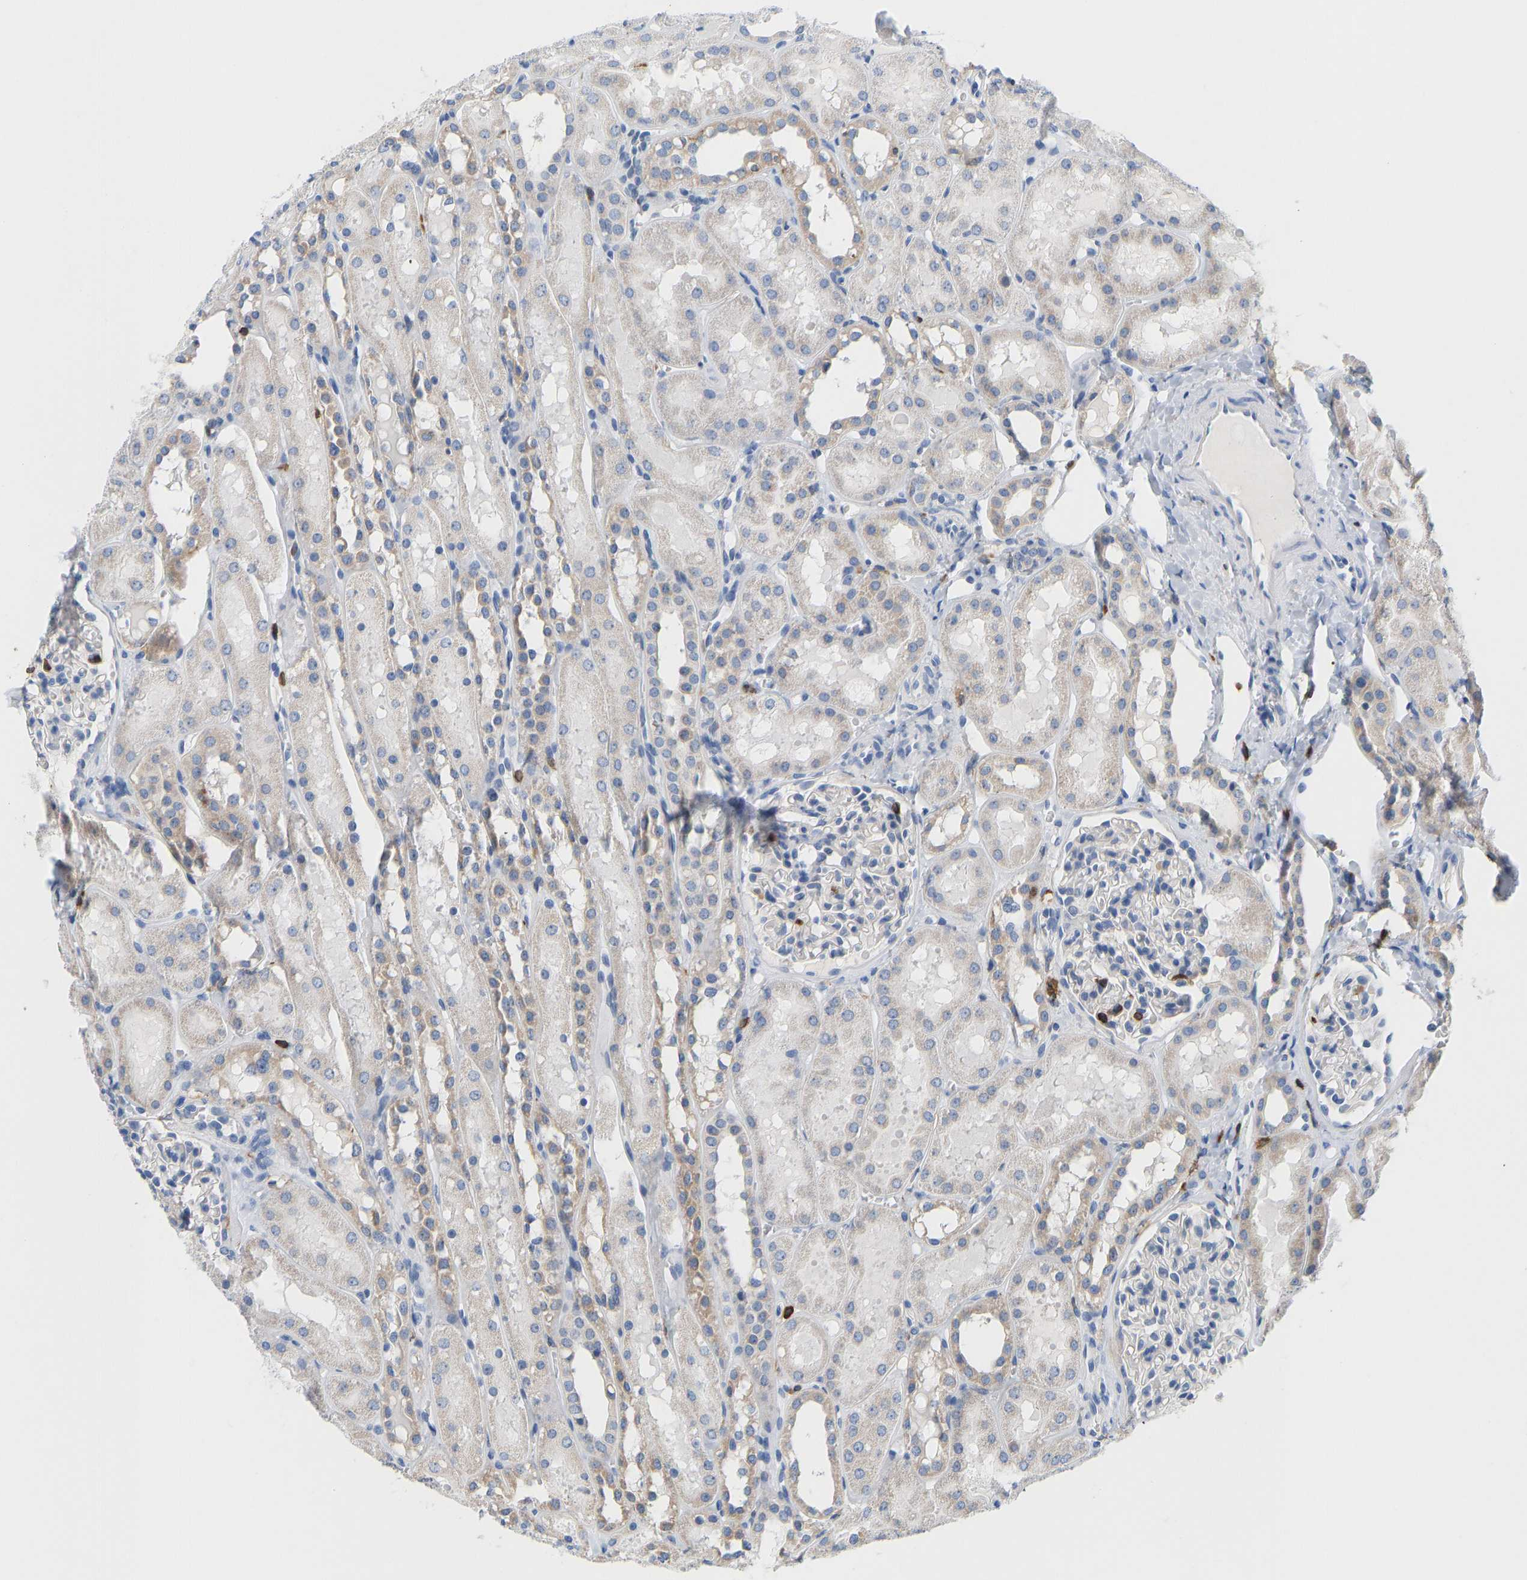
{"staining": {"intensity": "negative", "quantity": "none", "location": "none"}, "tissue": "kidney", "cell_type": "Cells in glomeruli", "image_type": "normal", "snomed": [{"axis": "morphology", "description": "Normal tissue, NOS"}, {"axis": "topography", "description": "Kidney"}, {"axis": "topography", "description": "Urinary bladder"}], "caption": "DAB (3,3'-diaminobenzidine) immunohistochemical staining of benign human kidney demonstrates no significant positivity in cells in glomeruli. (Stains: DAB (3,3'-diaminobenzidine) immunohistochemistry with hematoxylin counter stain, Microscopy: brightfield microscopy at high magnification).", "gene": "EVL", "patient": {"sex": "male", "age": 16}}